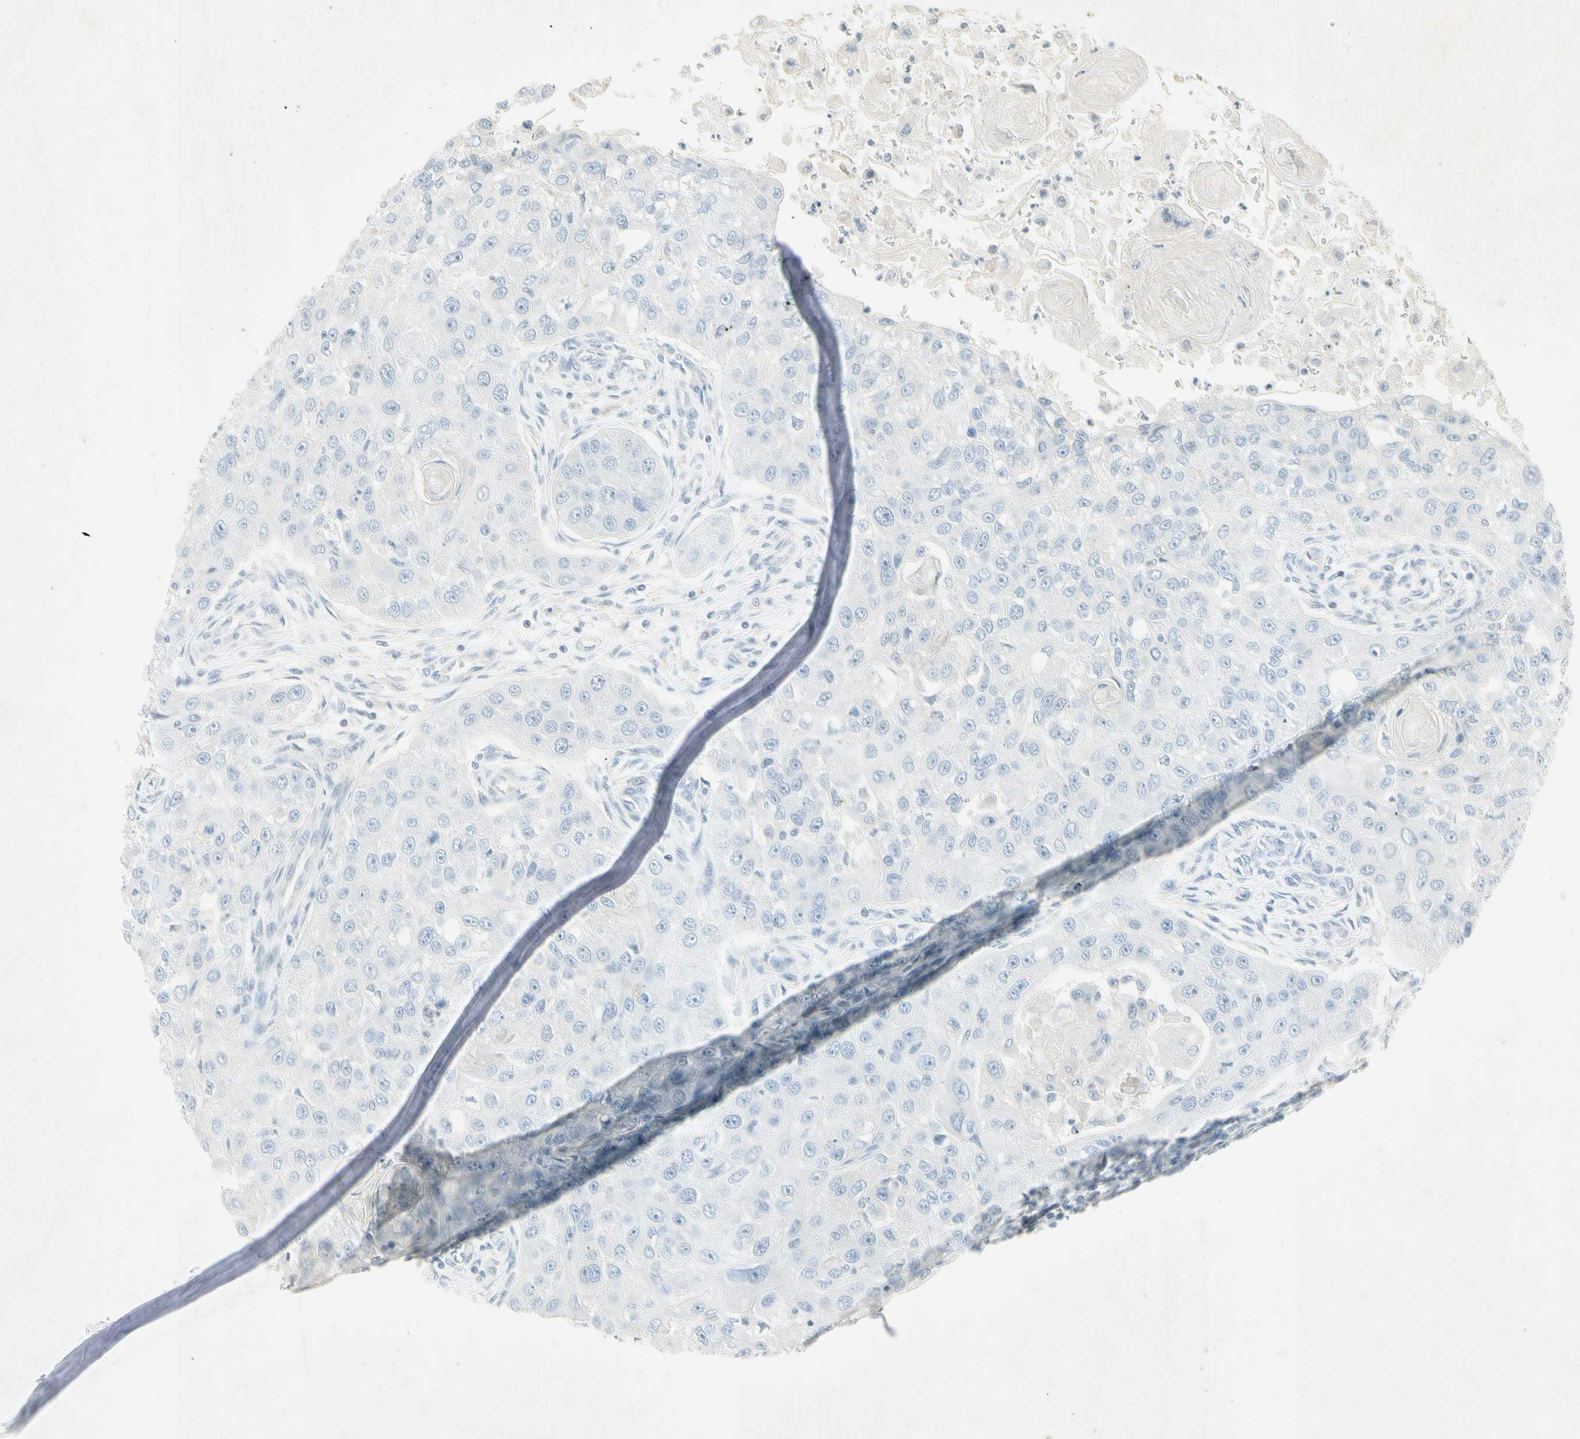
{"staining": {"intensity": "negative", "quantity": "none", "location": "none"}, "tissue": "head and neck cancer", "cell_type": "Tumor cells", "image_type": "cancer", "snomed": [{"axis": "morphology", "description": "Normal tissue, NOS"}, {"axis": "morphology", "description": "Squamous cell carcinoma, NOS"}, {"axis": "topography", "description": "Skeletal muscle"}, {"axis": "topography", "description": "Head-Neck"}], "caption": "Immunohistochemical staining of squamous cell carcinoma (head and neck) displays no significant staining in tumor cells.", "gene": "TEK", "patient": {"sex": "male", "age": 51}}